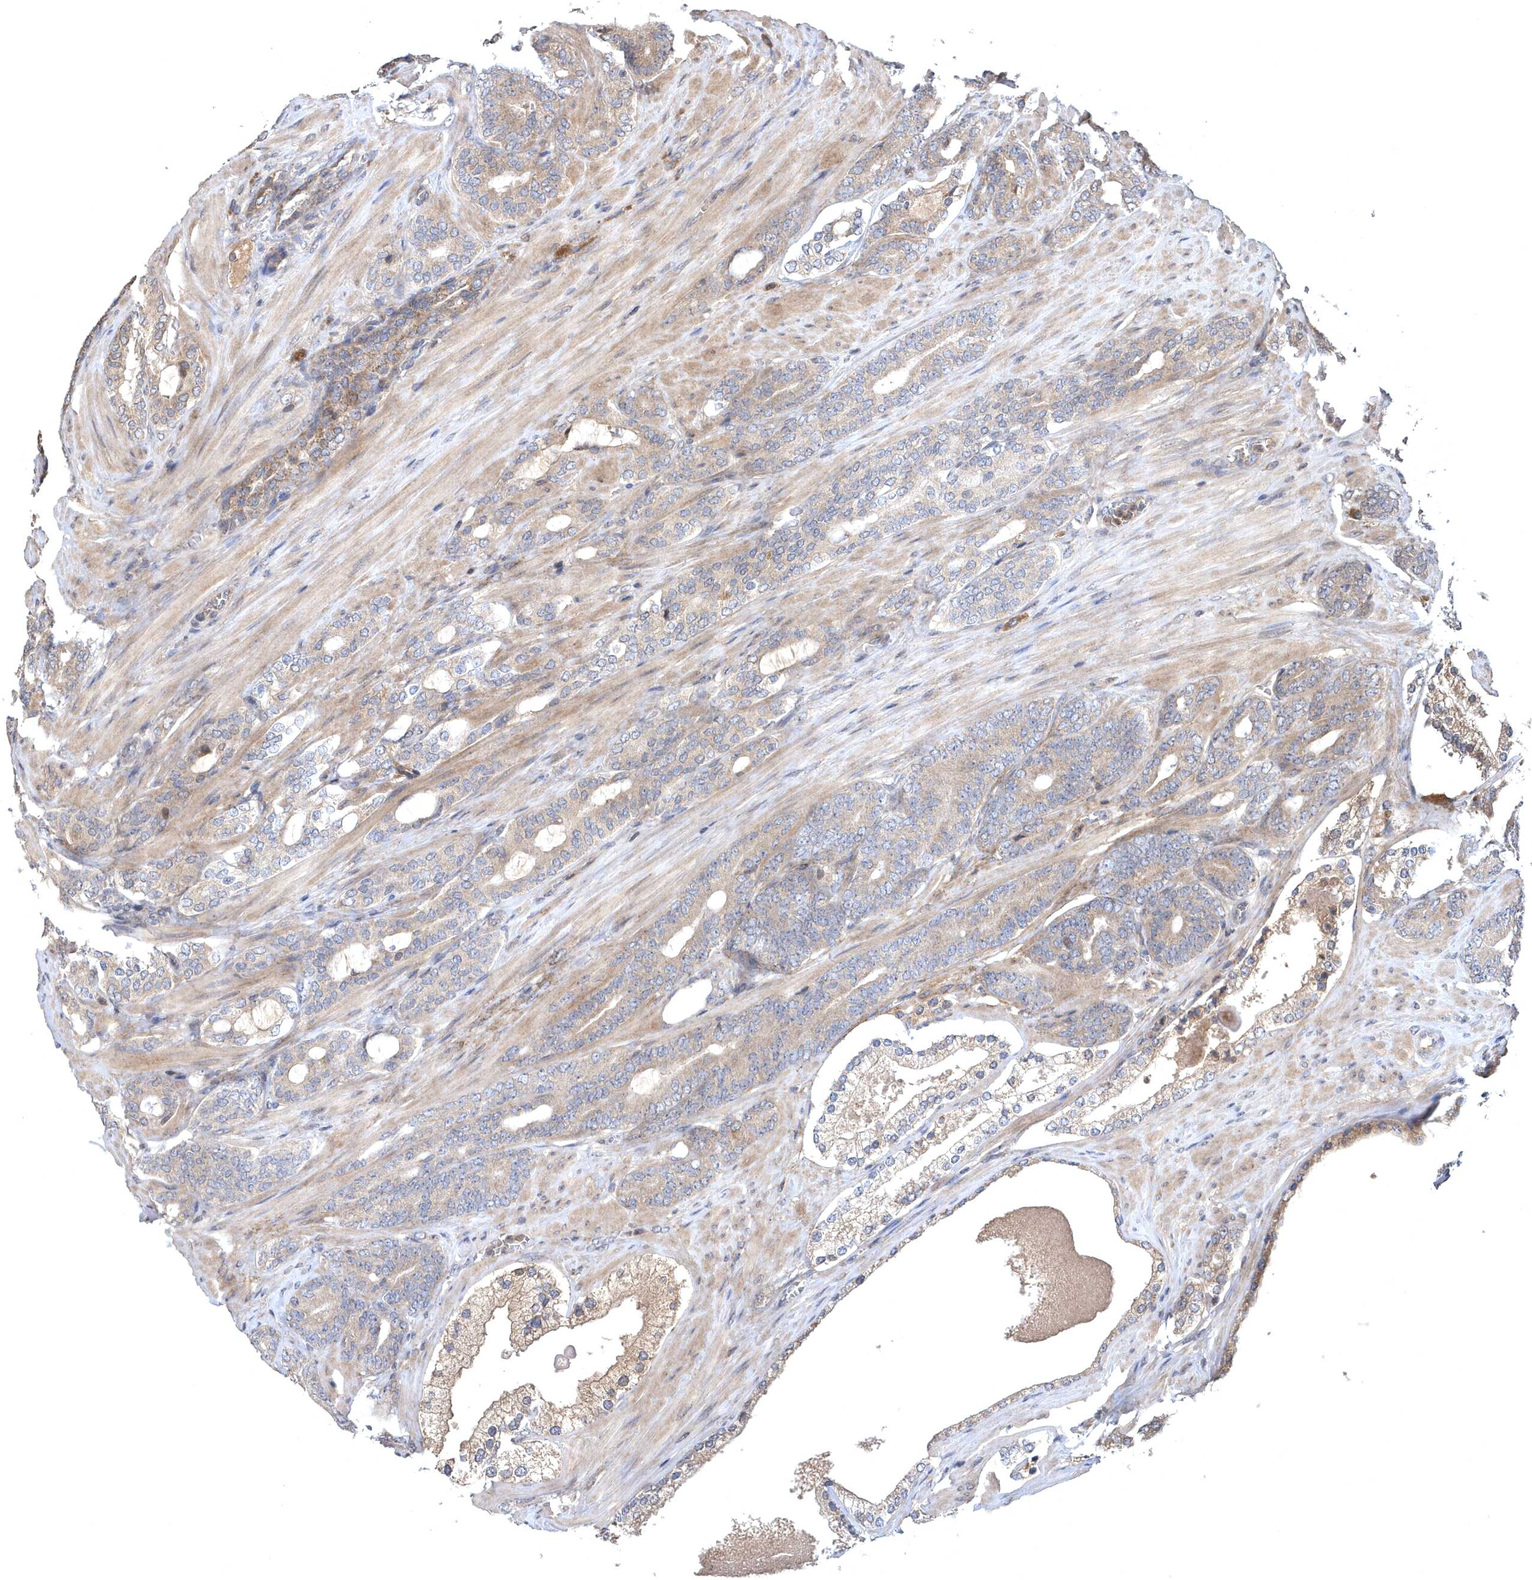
{"staining": {"intensity": "weak", "quantity": "<25%", "location": "cytoplasmic/membranous"}, "tissue": "prostate cancer", "cell_type": "Tumor cells", "image_type": "cancer", "snomed": [{"axis": "morphology", "description": "Adenocarcinoma, Low grade"}, {"axis": "topography", "description": "Prostate"}], "caption": "The photomicrograph displays no staining of tumor cells in prostate cancer.", "gene": "HMGCS1", "patient": {"sex": "male", "age": 63}}